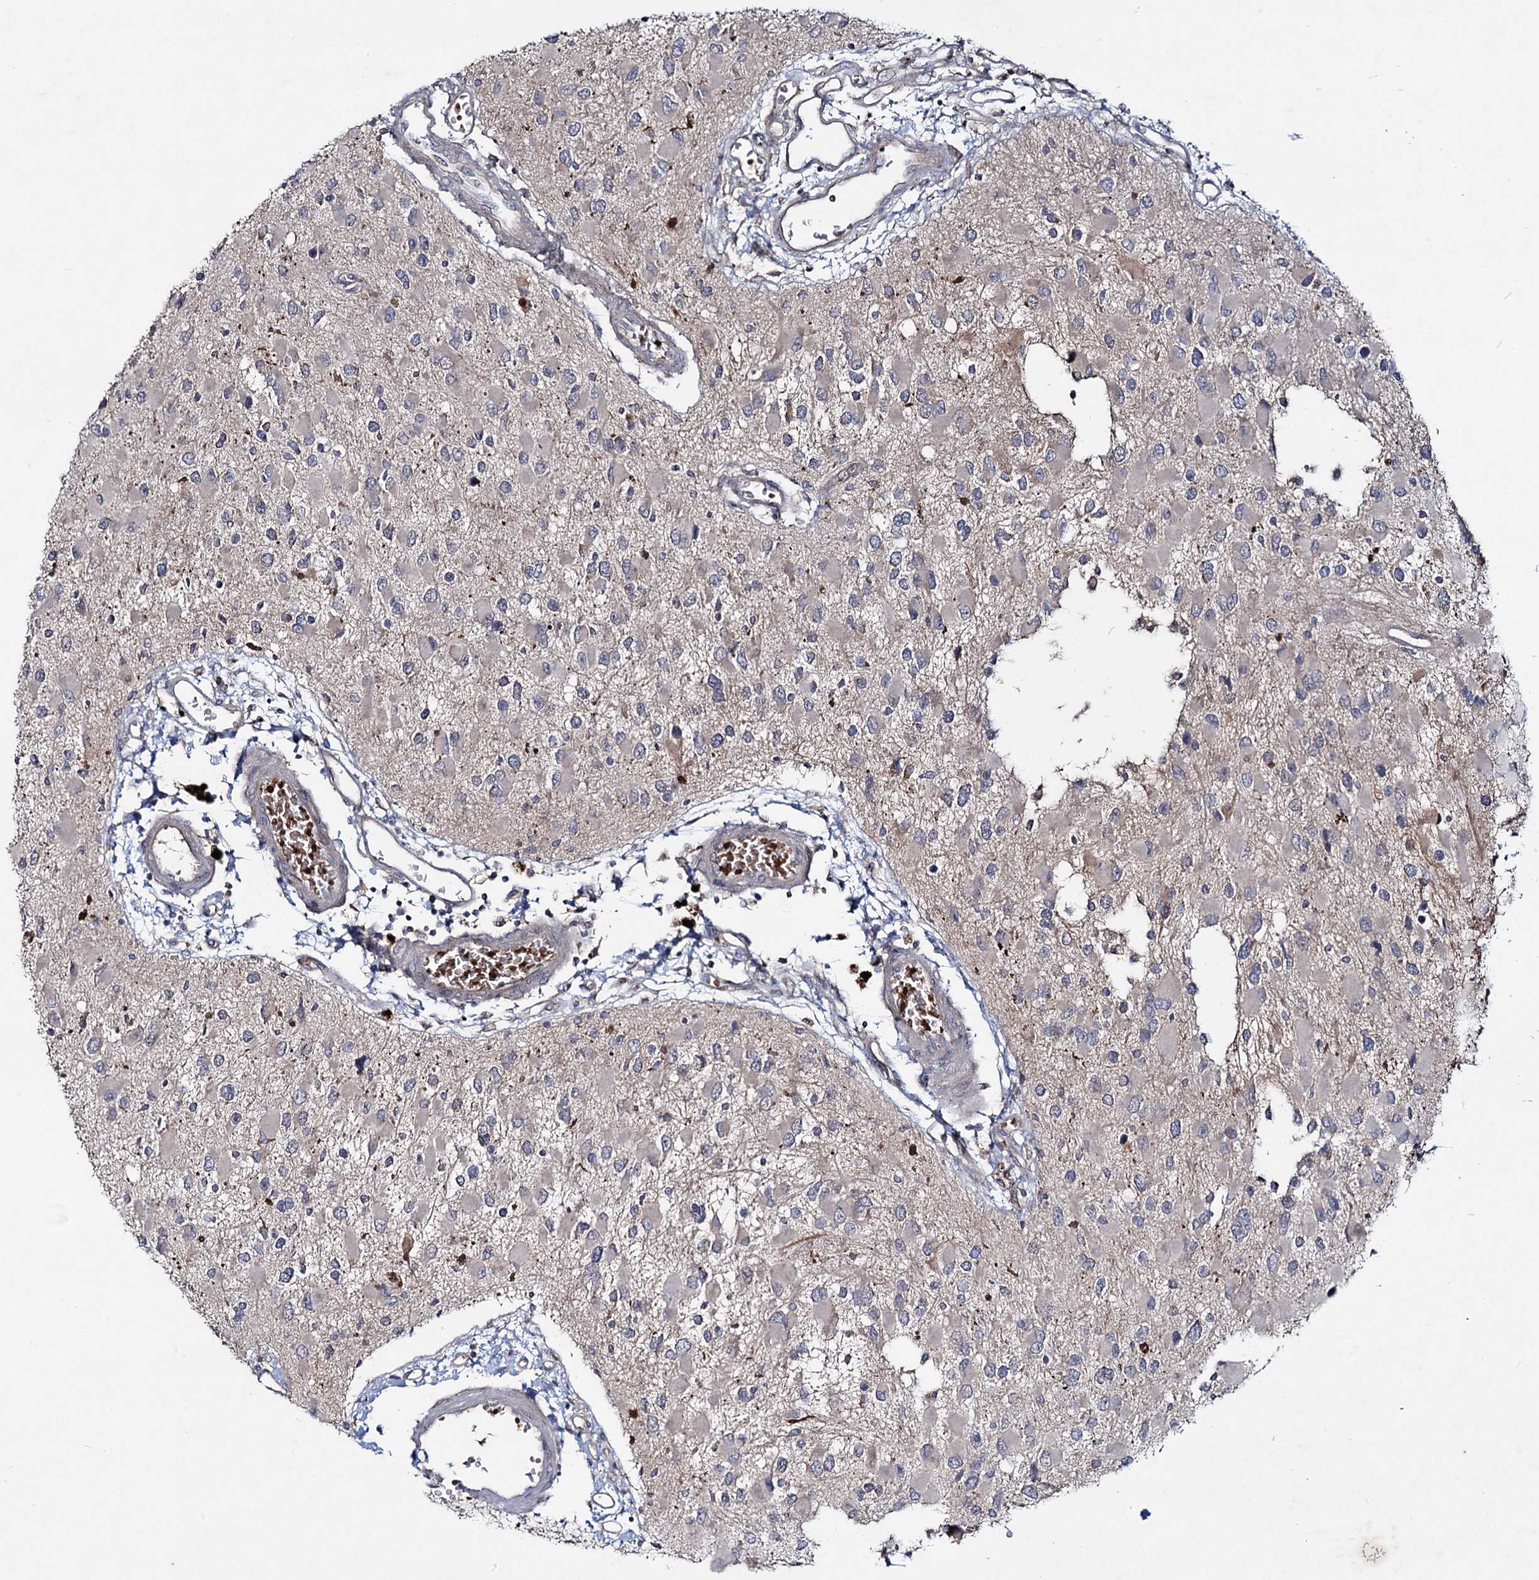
{"staining": {"intensity": "negative", "quantity": "none", "location": "none"}, "tissue": "glioma", "cell_type": "Tumor cells", "image_type": "cancer", "snomed": [{"axis": "morphology", "description": "Glioma, malignant, High grade"}, {"axis": "topography", "description": "Brain"}], "caption": "Protein analysis of malignant glioma (high-grade) displays no significant positivity in tumor cells. (DAB IHC visualized using brightfield microscopy, high magnification).", "gene": "RNF6", "patient": {"sex": "male", "age": 53}}